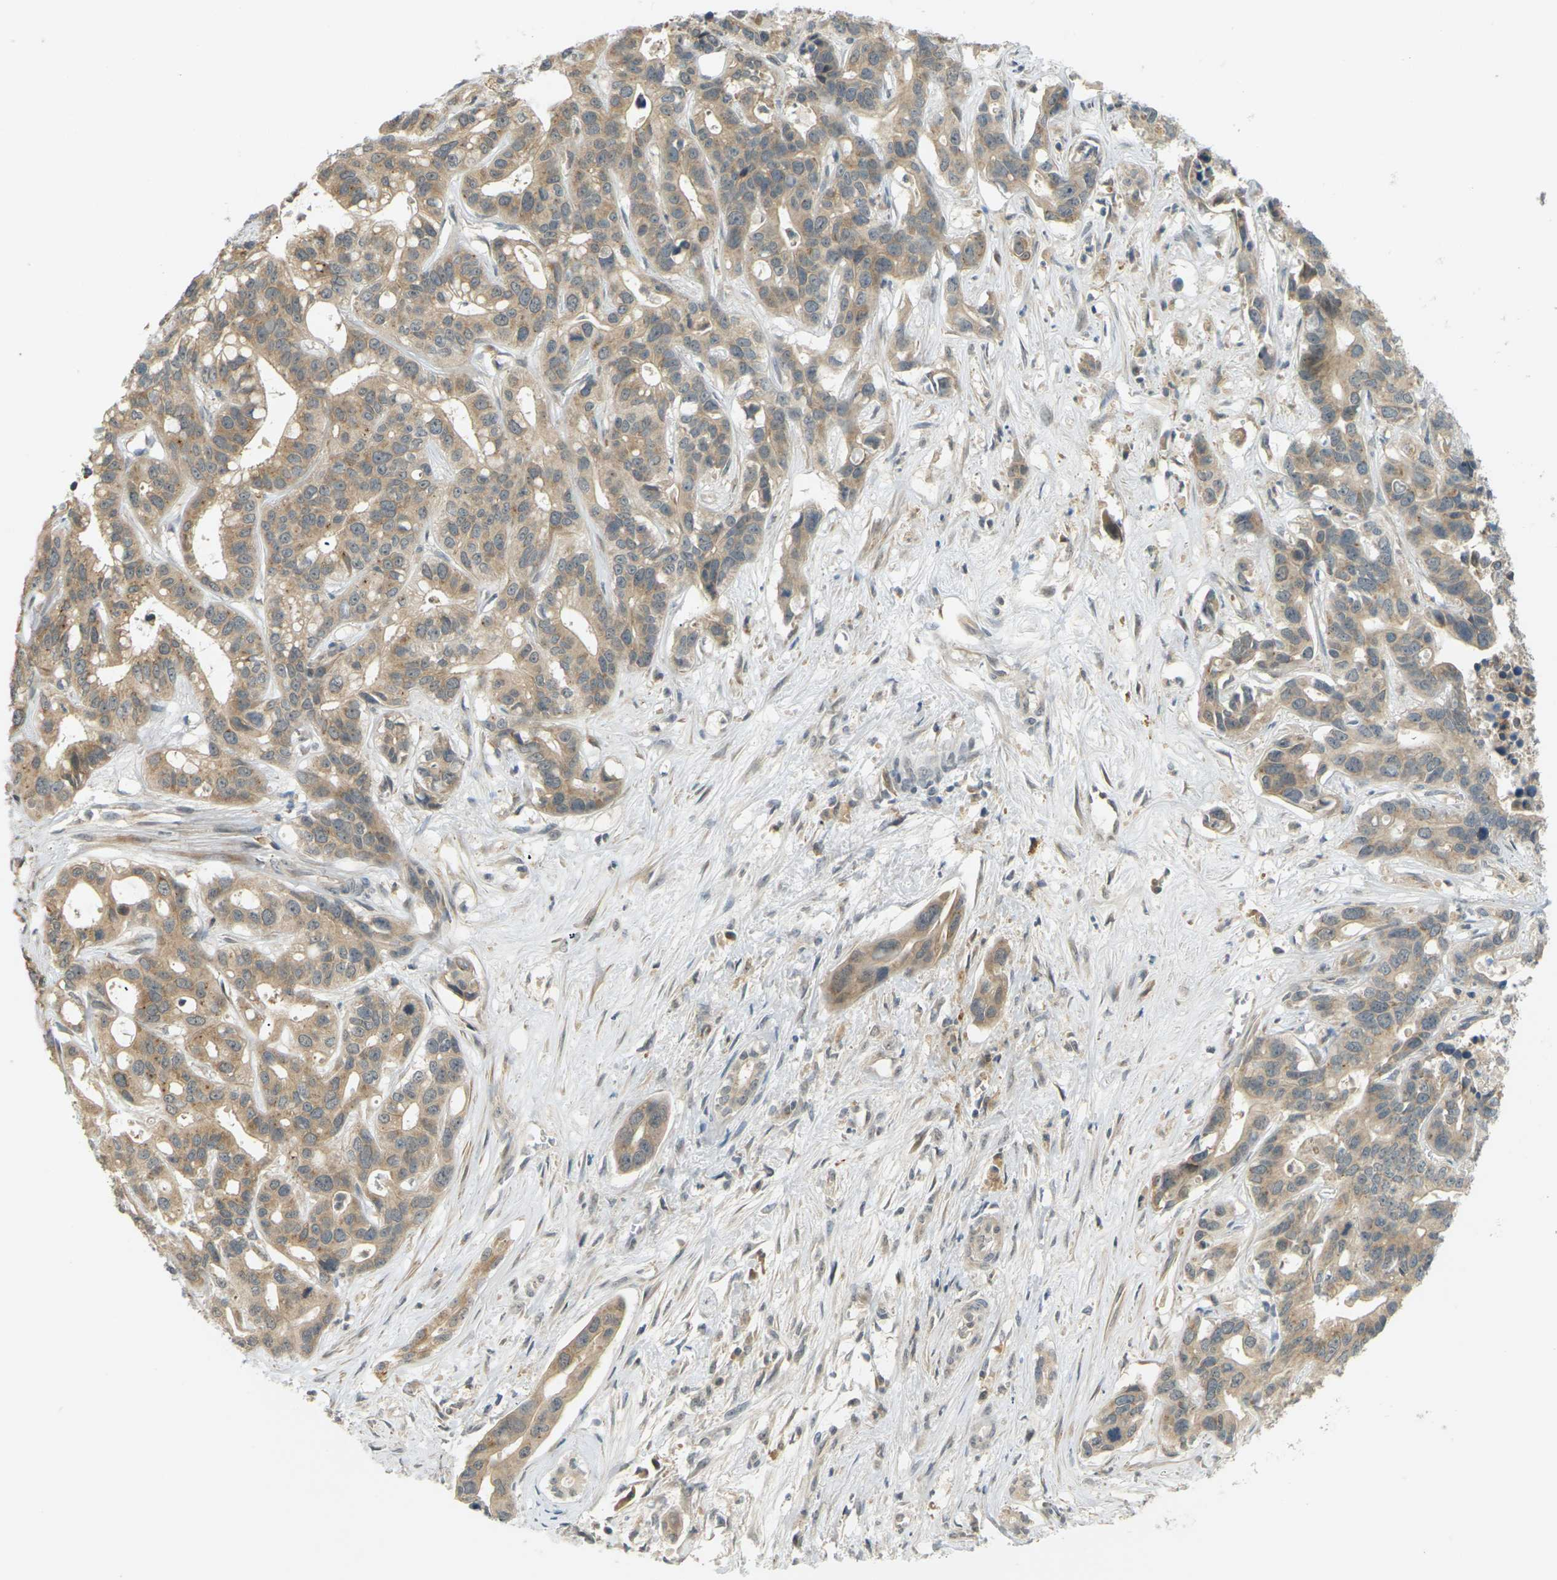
{"staining": {"intensity": "moderate", "quantity": ">75%", "location": "cytoplasmic/membranous"}, "tissue": "liver cancer", "cell_type": "Tumor cells", "image_type": "cancer", "snomed": [{"axis": "morphology", "description": "Cholangiocarcinoma"}, {"axis": "topography", "description": "Liver"}], "caption": "A micrograph of human liver cancer (cholangiocarcinoma) stained for a protein demonstrates moderate cytoplasmic/membranous brown staining in tumor cells.", "gene": "SOCS6", "patient": {"sex": "female", "age": 65}}